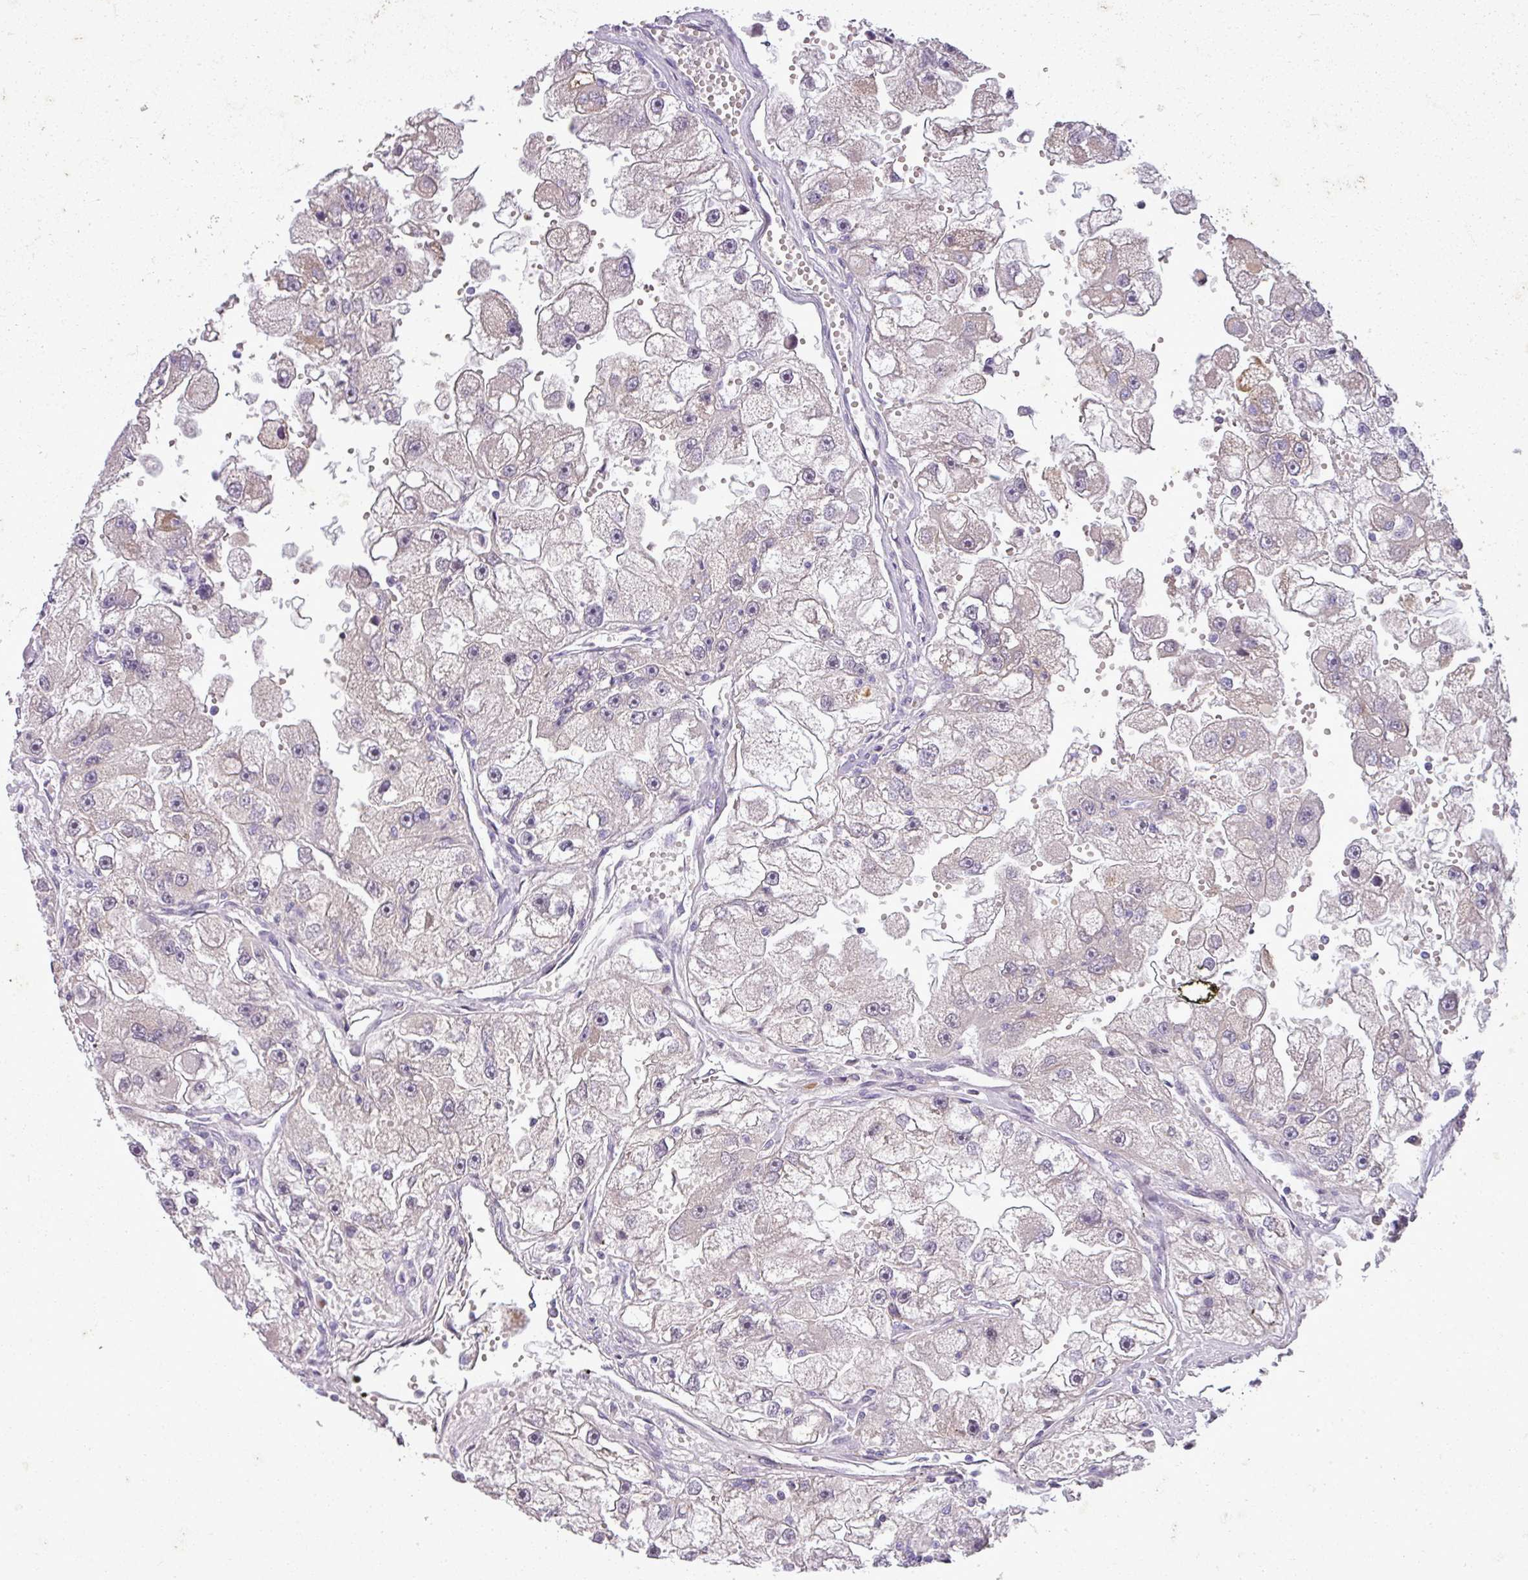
{"staining": {"intensity": "negative", "quantity": "none", "location": "none"}, "tissue": "renal cancer", "cell_type": "Tumor cells", "image_type": "cancer", "snomed": [{"axis": "morphology", "description": "Adenocarcinoma, NOS"}, {"axis": "topography", "description": "Kidney"}], "caption": "An IHC photomicrograph of renal cancer is shown. There is no staining in tumor cells of renal cancer.", "gene": "C4B", "patient": {"sex": "male", "age": 63}}